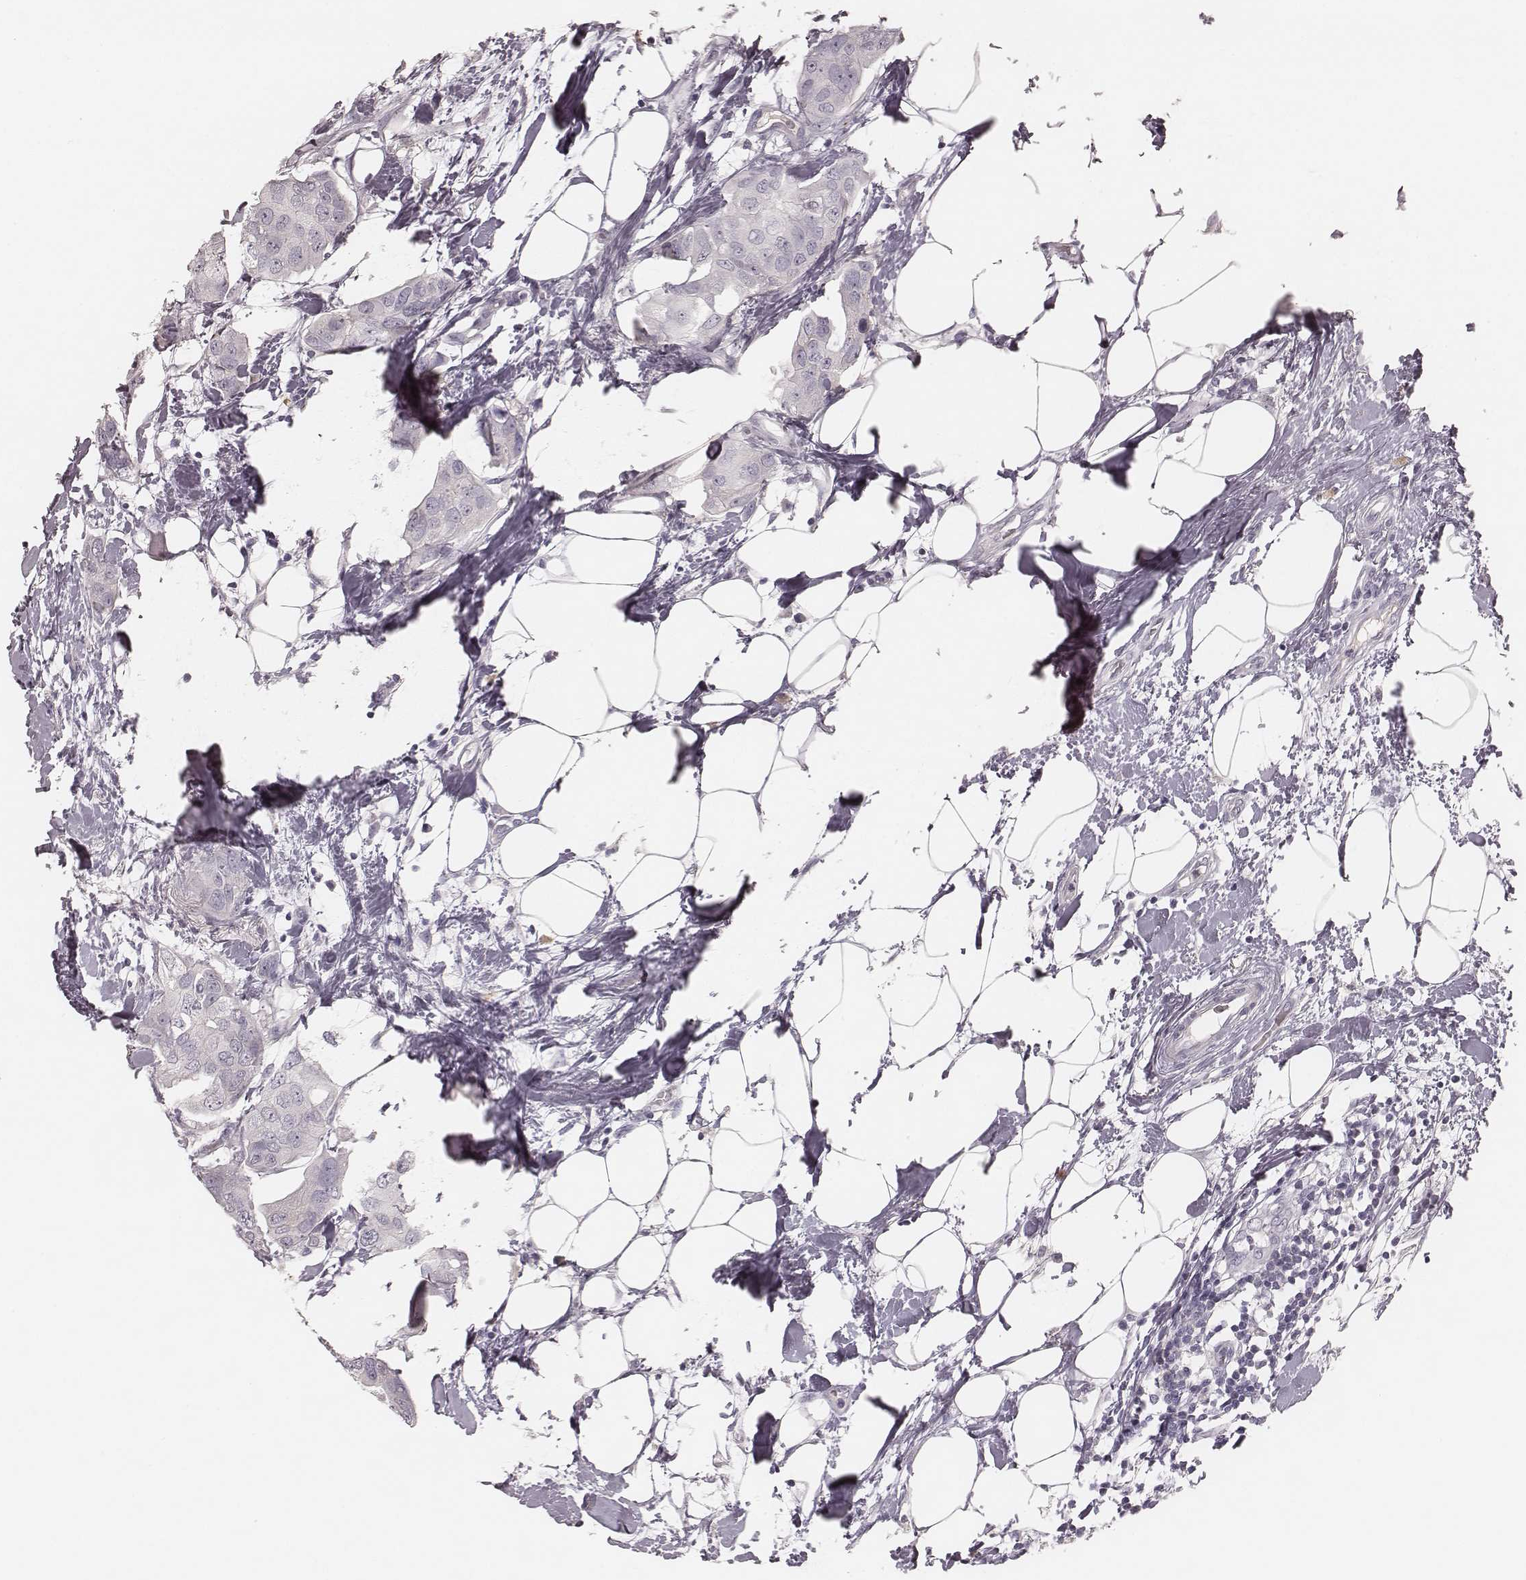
{"staining": {"intensity": "negative", "quantity": "none", "location": "none"}, "tissue": "breast cancer", "cell_type": "Tumor cells", "image_type": "cancer", "snomed": [{"axis": "morphology", "description": "Normal tissue, NOS"}, {"axis": "morphology", "description": "Duct carcinoma"}, {"axis": "topography", "description": "Breast"}], "caption": "The histopathology image exhibits no significant expression in tumor cells of breast cancer (invasive ductal carcinoma).", "gene": "SMIM24", "patient": {"sex": "female", "age": 40}}